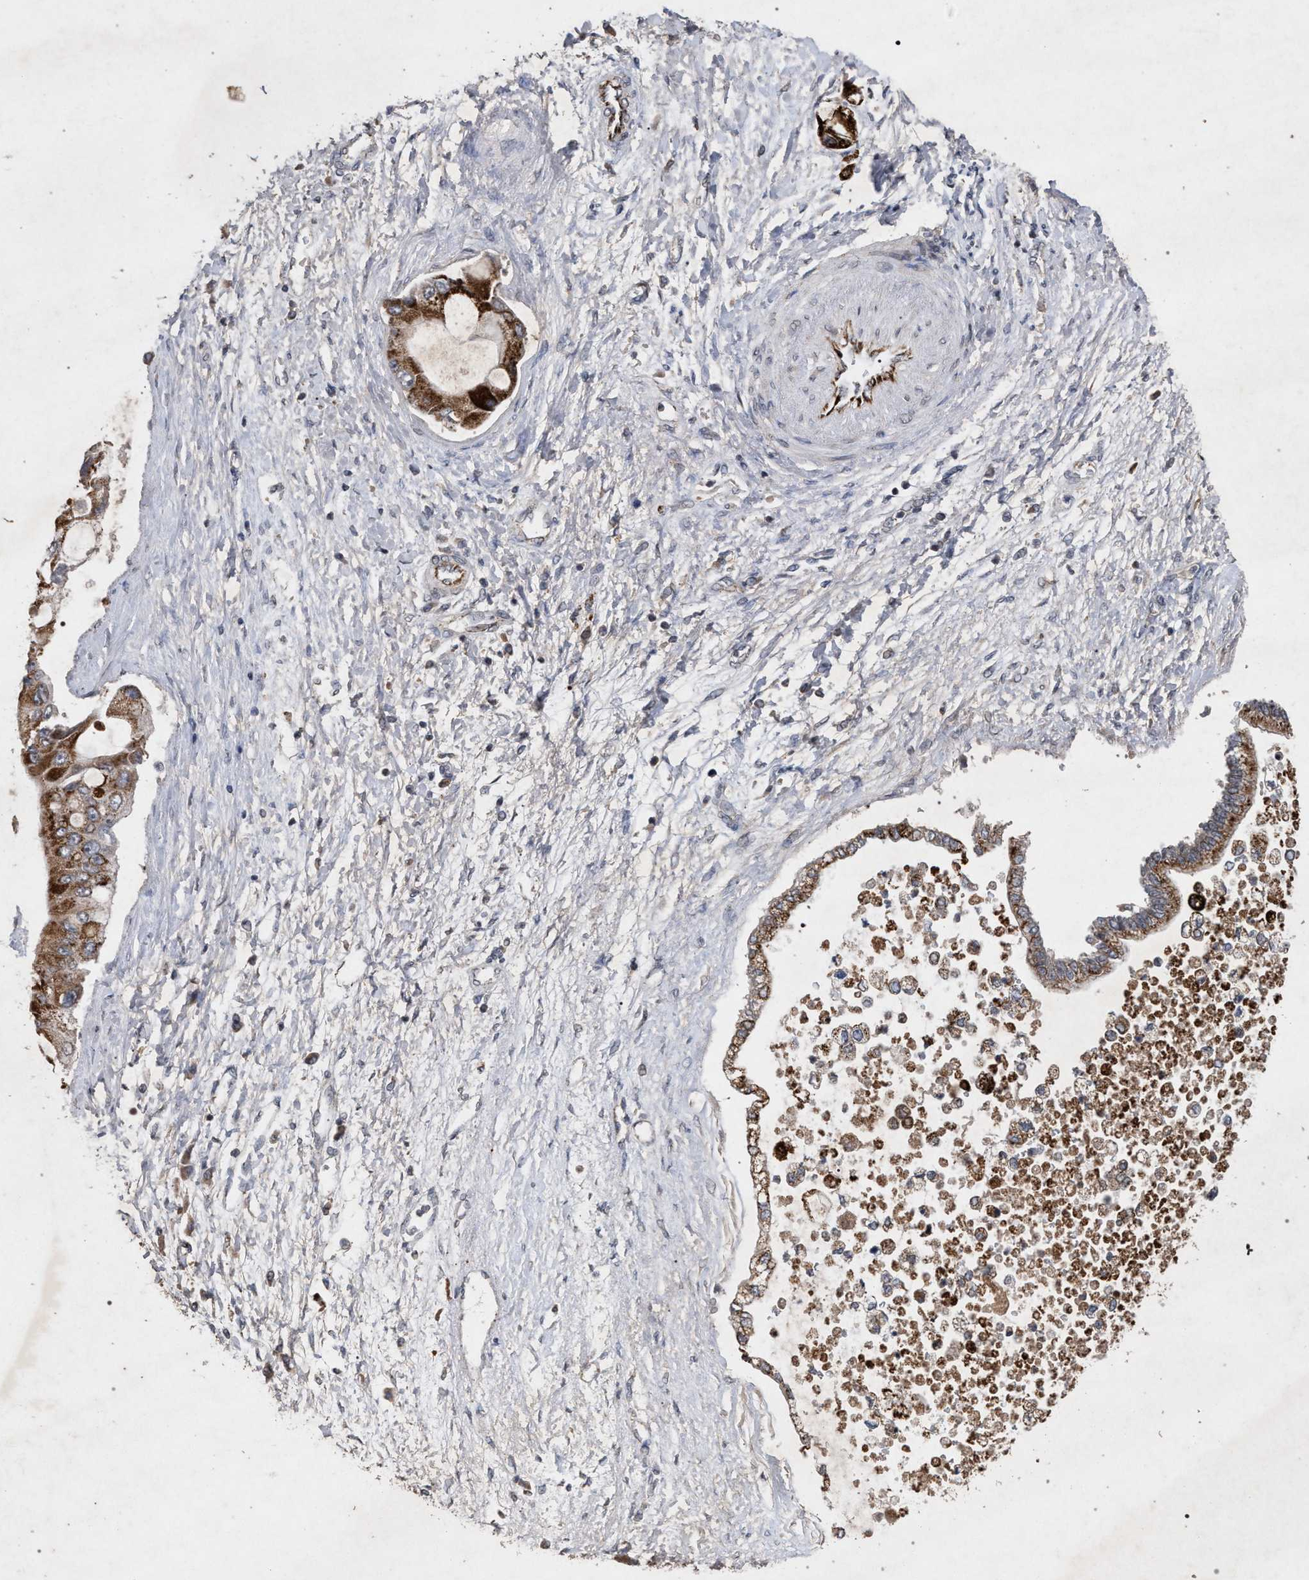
{"staining": {"intensity": "strong", "quantity": ">75%", "location": "cytoplasmic/membranous"}, "tissue": "liver cancer", "cell_type": "Tumor cells", "image_type": "cancer", "snomed": [{"axis": "morphology", "description": "Cholangiocarcinoma"}, {"axis": "topography", "description": "Liver"}], "caption": "Immunohistochemical staining of human liver cholangiocarcinoma displays strong cytoplasmic/membranous protein expression in about >75% of tumor cells. Nuclei are stained in blue.", "gene": "PKD2L1", "patient": {"sex": "male", "age": 50}}